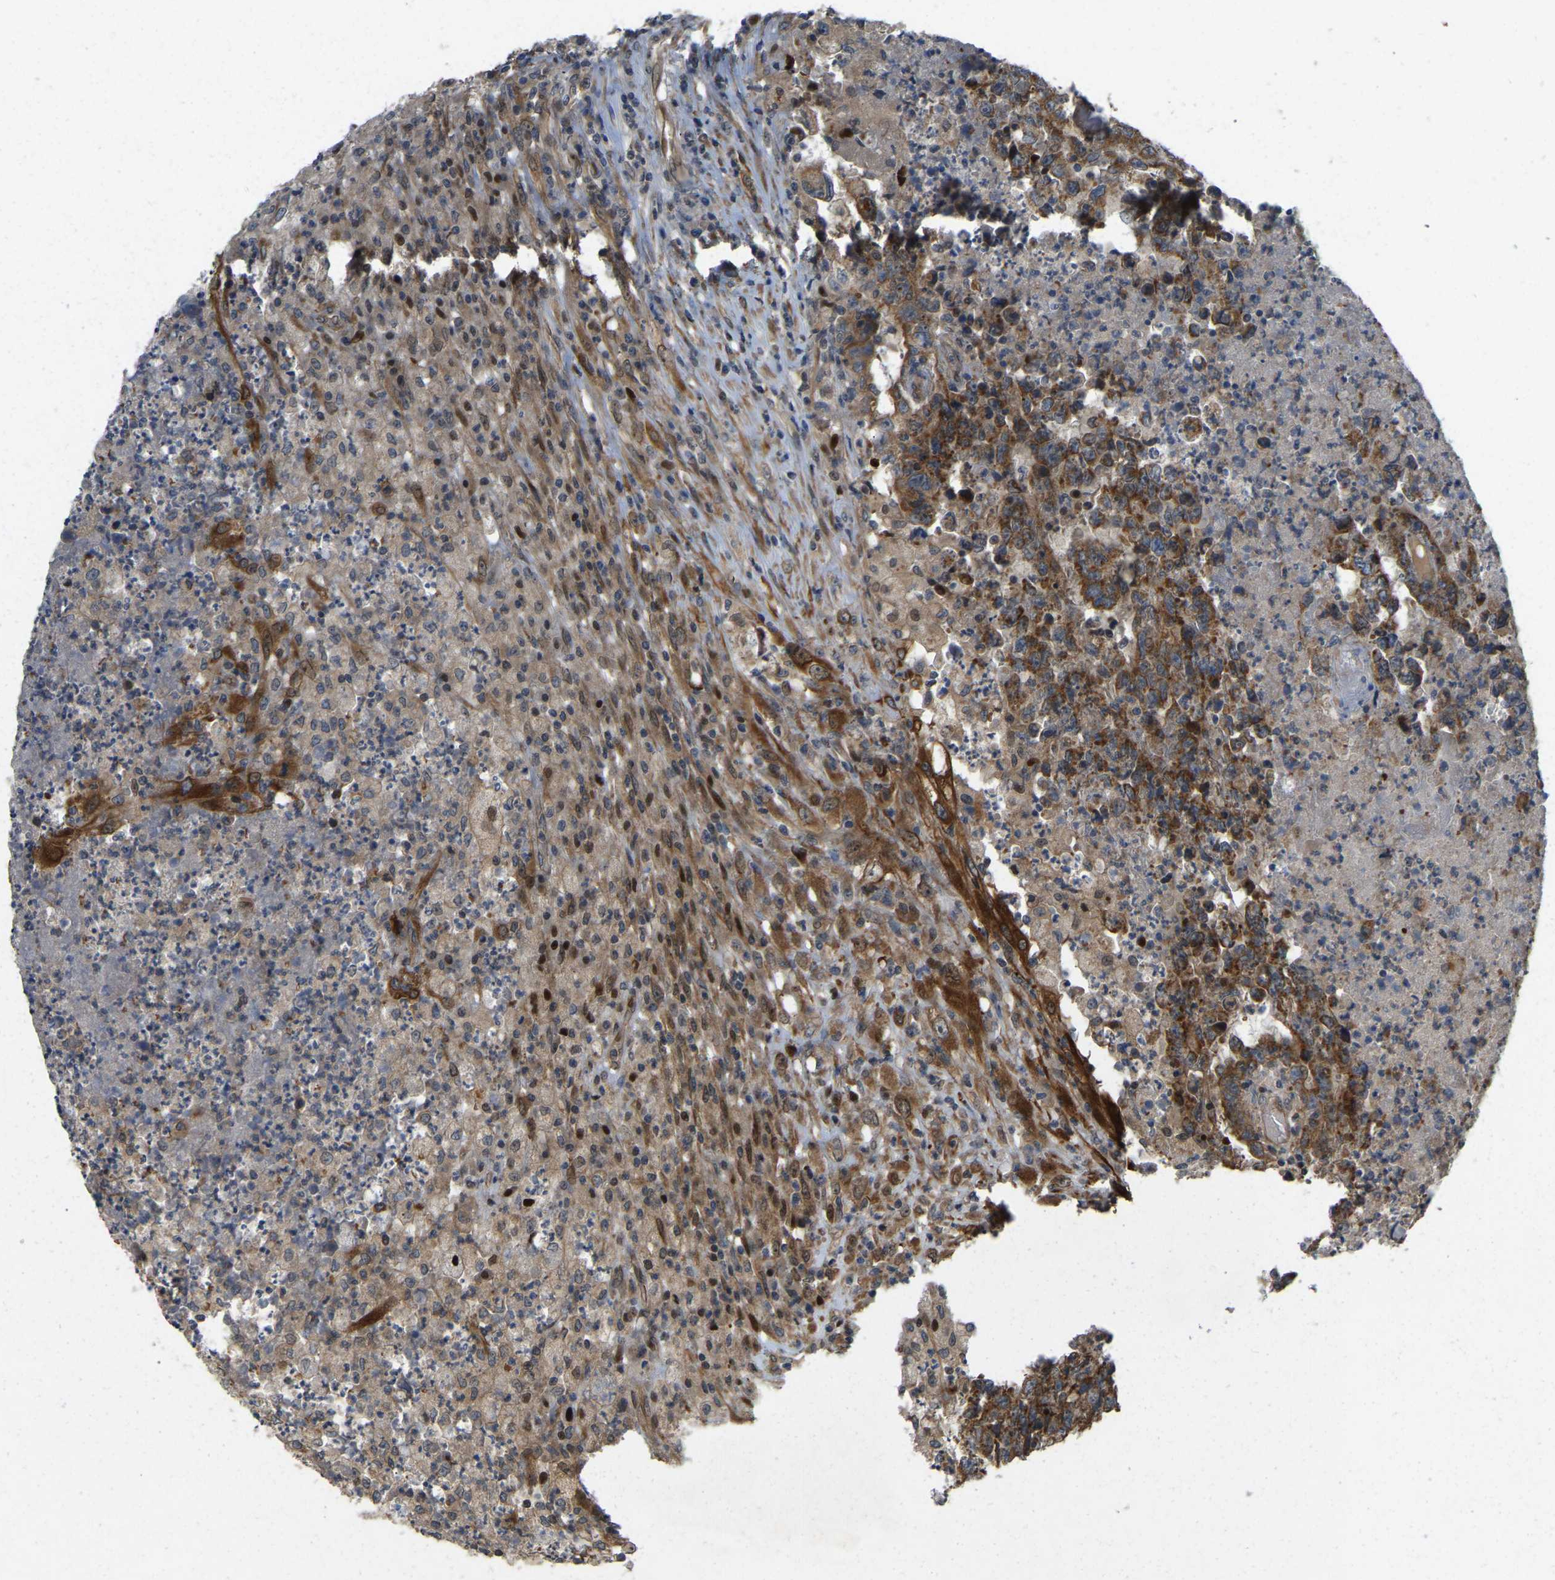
{"staining": {"intensity": "moderate", "quantity": ">75%", "location": "cytoplasmic/membranous"}, "tissue": "testis cancer", "cell_type": "Tumor cells", "image_type": "cancer", "snomed": [{"axis": "morphology", "description": "Necrosis, NOS"}, {"axis": "morphology", "description": "Carcinoma, Embryonal, NOS"}, {"axis": "topography", "description": "Testis"}], "caption": "A medium amount of moderate cytoplasmic/membranous positivity is seen in about >75% of tumor cells in testis embryonal carcinoma tissue. (DAB (3,3'-diaminobenzidine) = brown stain, brightfield microscopy at high magnification).", "gene": "C21orf91", "patient": {"sex": "male", "age": 19}}